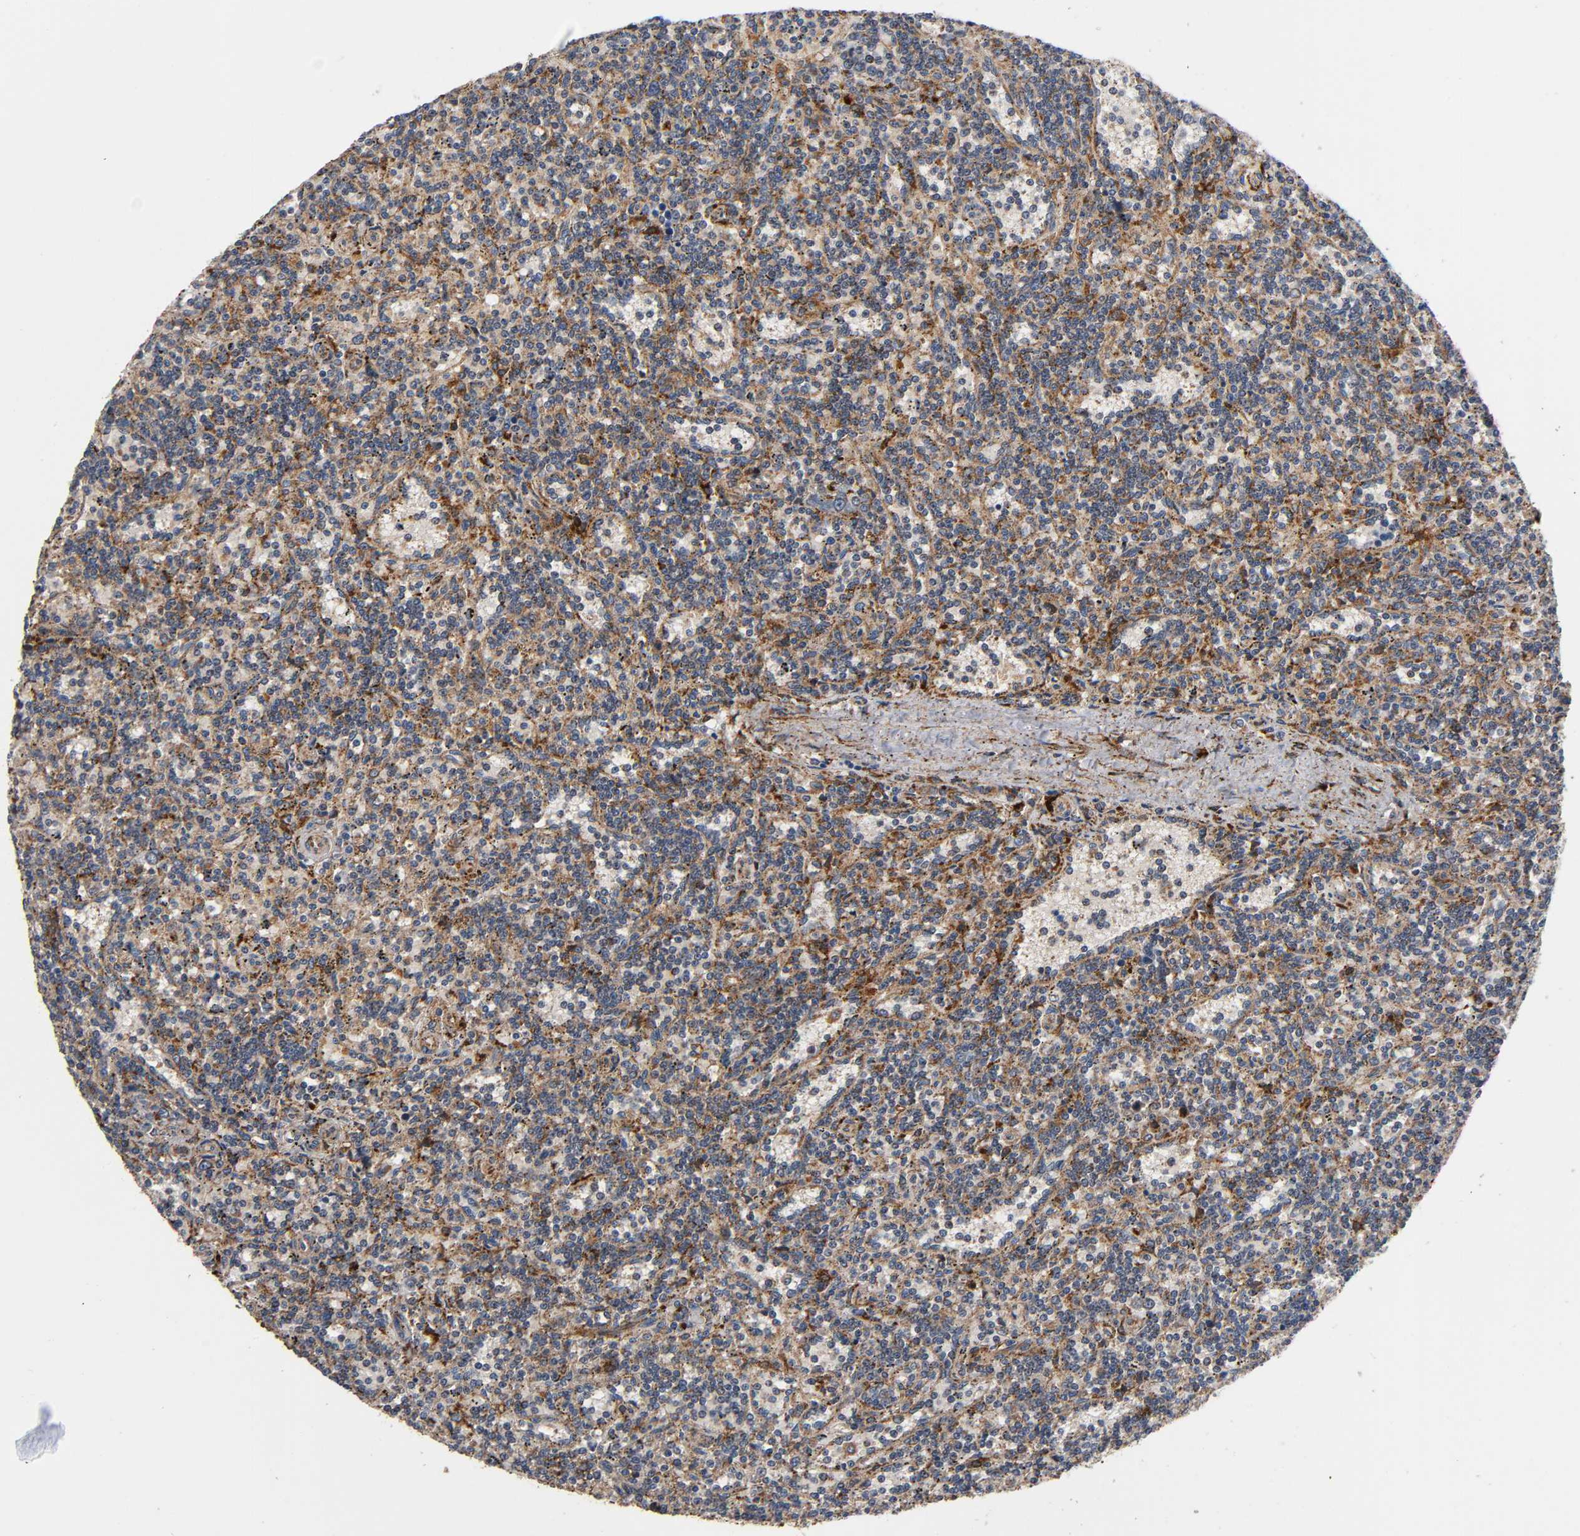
{"staining": {"intensity": "moderate", "quantity": ">75%", "location": "cytoplasmic/membranous"}, "tissue": "lymphoma", "cell_type": "Tumor cells", "image_type": "cancer", "snomed": [{"axis": "morphology", "description": "Malignant lymphoma, non-Hodgkin's type, Low grade"}, {"axis": "topography", "description": "Spleen"}], "caption": "Immunohistochemistry of human low-grade malignant lymphoma, non-Hodgkin's type shows medium levels of moderate cytoplasmic/membranous staining in about >75% of tumor cells. The staining is performed using DAB (3,3'-diaminobenzidine) brown chromogen to label protein expression. The nuclei are counter-stained blue using hematoxylin.", "gene": "MAP3K1", "patient": {"sex": "male", "age": 73}}